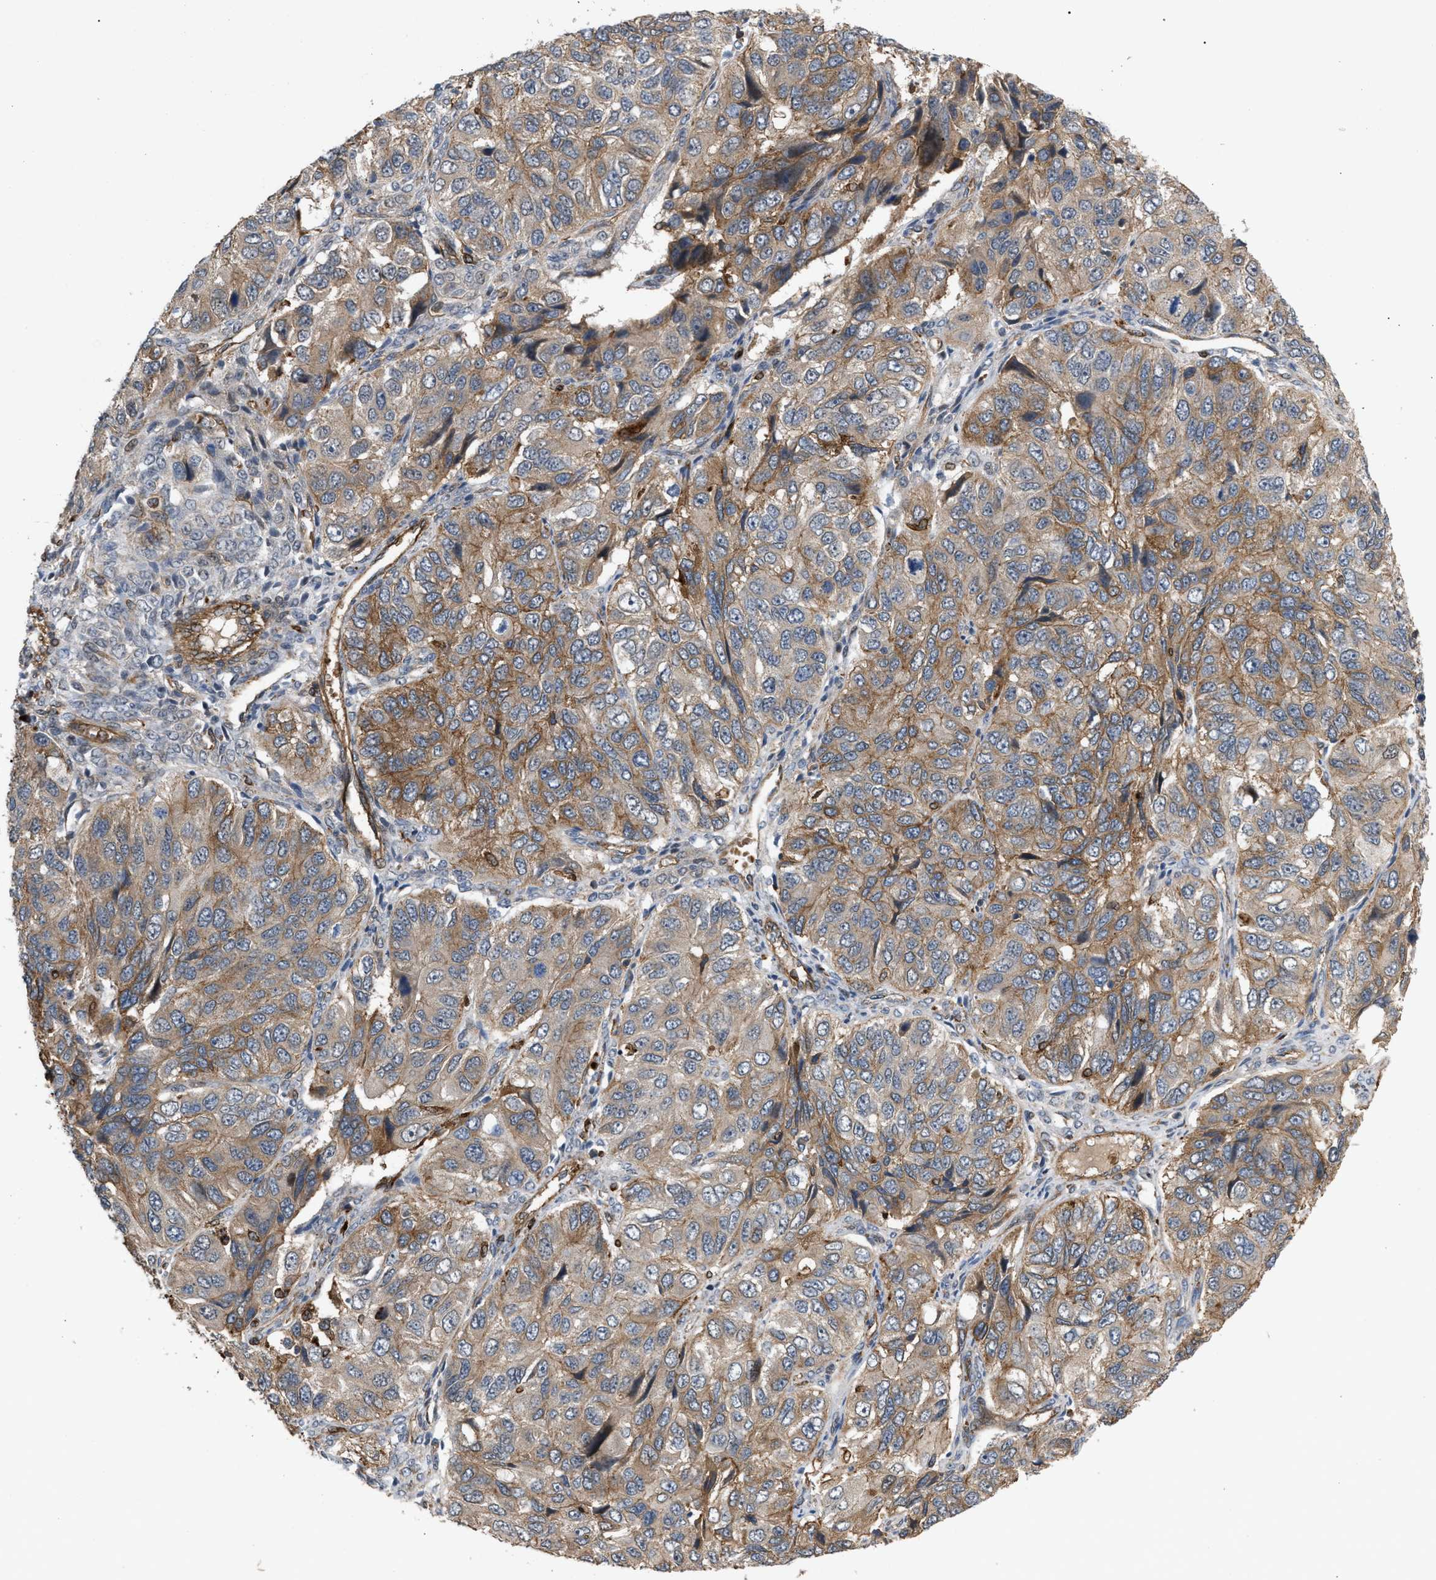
{"staining": {"intensity": "moderate", "quantity": ">75%", "location": "cytoplasmic/membranous"}, "tissue": "ovarian cancer", "cell_type": "Tumor cells", "image_type": "cancer", "snomed": [{"axis": "morphology", "description": "Carcinoma, endometroid"}, {"axis": "topography", "description": "Ovary"}], "caption": "Ovarian cancer (endometroid carcinoma) stained with a brown dye displays moderate cytoplasmic/membranous positive positivity in about >75% of tumor cells.", "gene": "GCC1", "patient": {"sex": "female", "age": 51}}